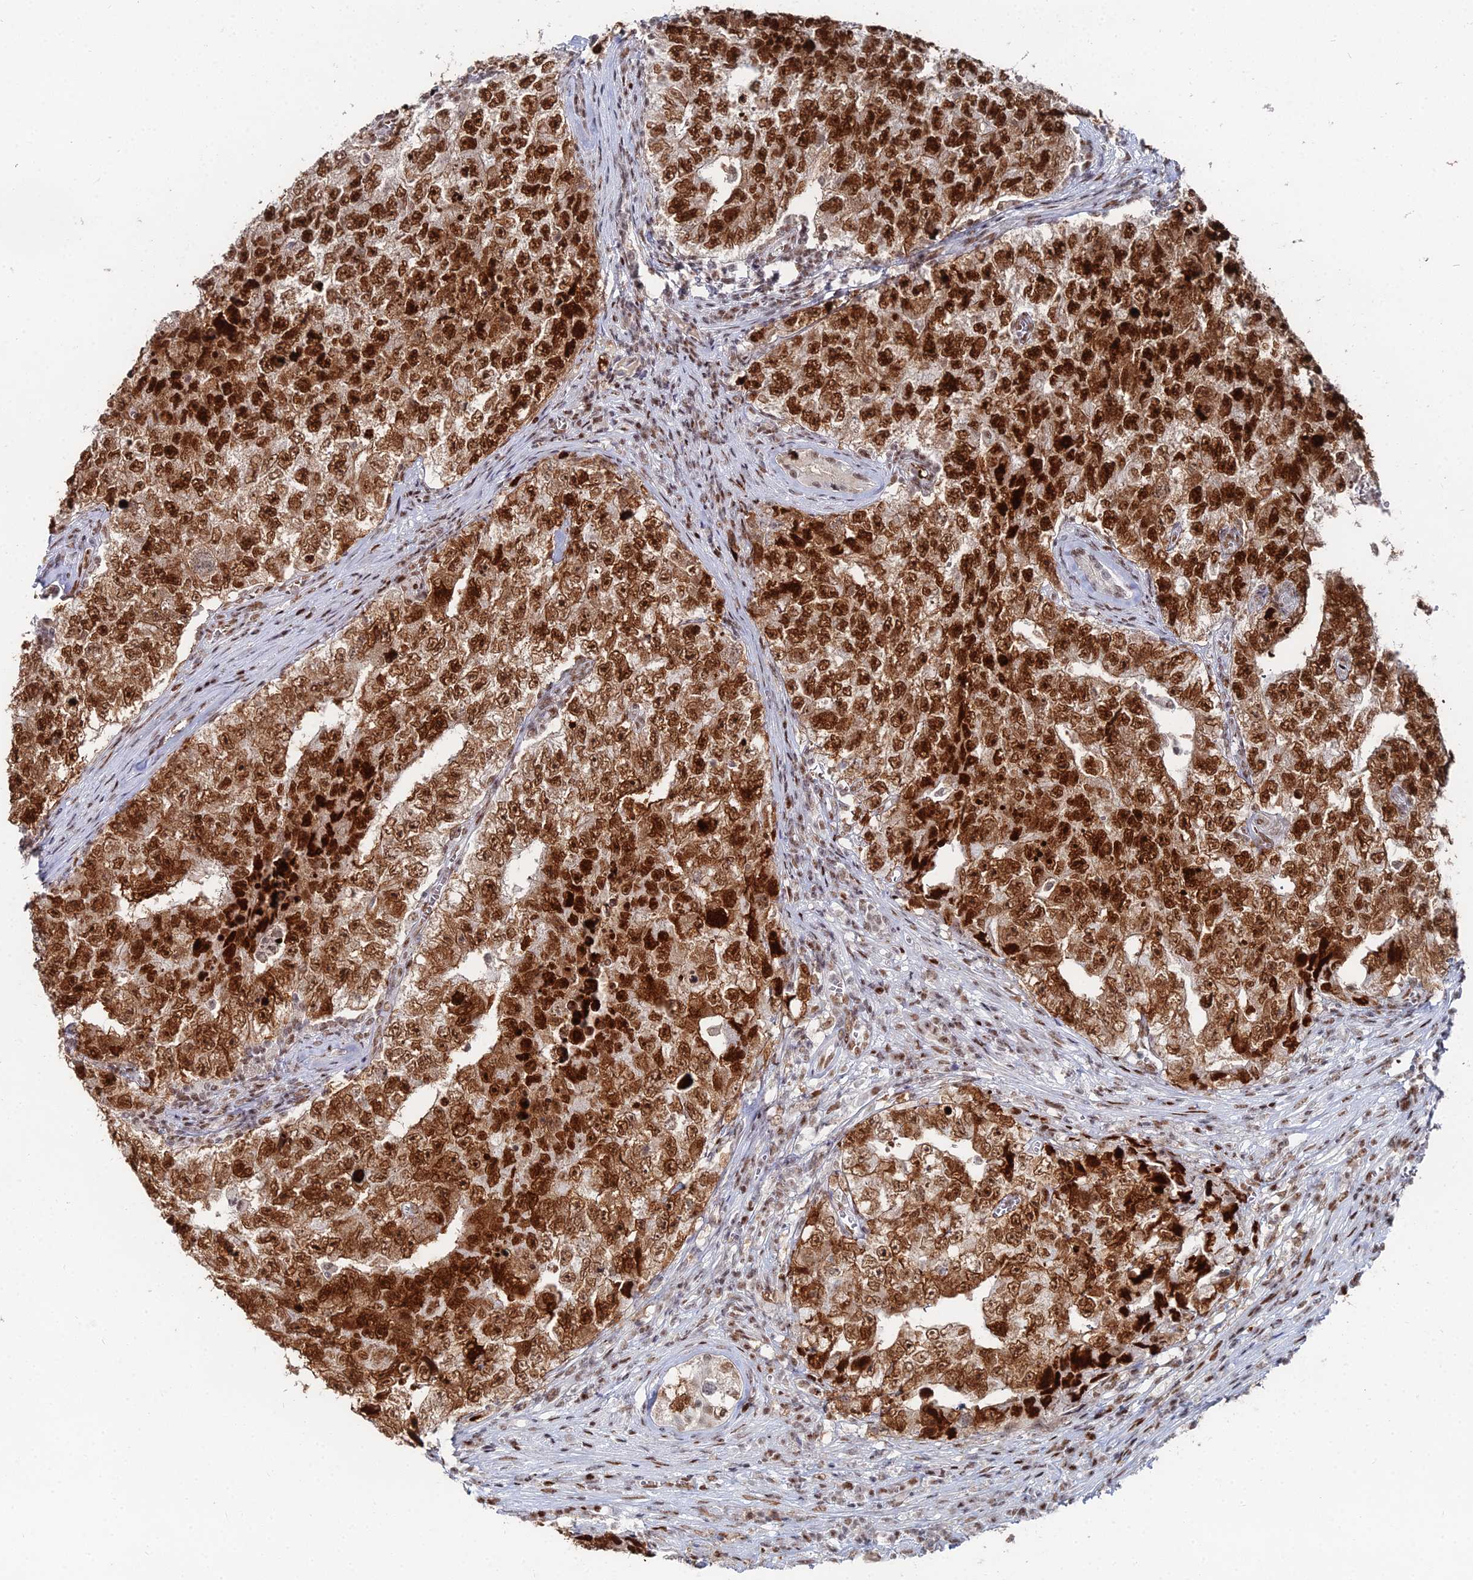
{"staining": {"intensity": "strong", "quantity": ">75%", "location": "nuclear"}, "tissue": "testis cancer", "cell_type": "Tumor cells", "image_type": "cancer", "snomed": [{"axis": "morphology", "description": "Carcinoma, Embryonal, NOS"}, {"axis": "topography", "description": "Testis"}], "caption": "IHC staining of testis cancer, which shows high levels of strong nuclear staining in about >75% of tumor cells indicating strong nuclear protein positivity. The staining was performed using DAB (brown) for protein detection and nuclei were counterstained in hematoxylin (blue).", "gene": "GSC2", "patient": {"sex": "male", "age": 17}}